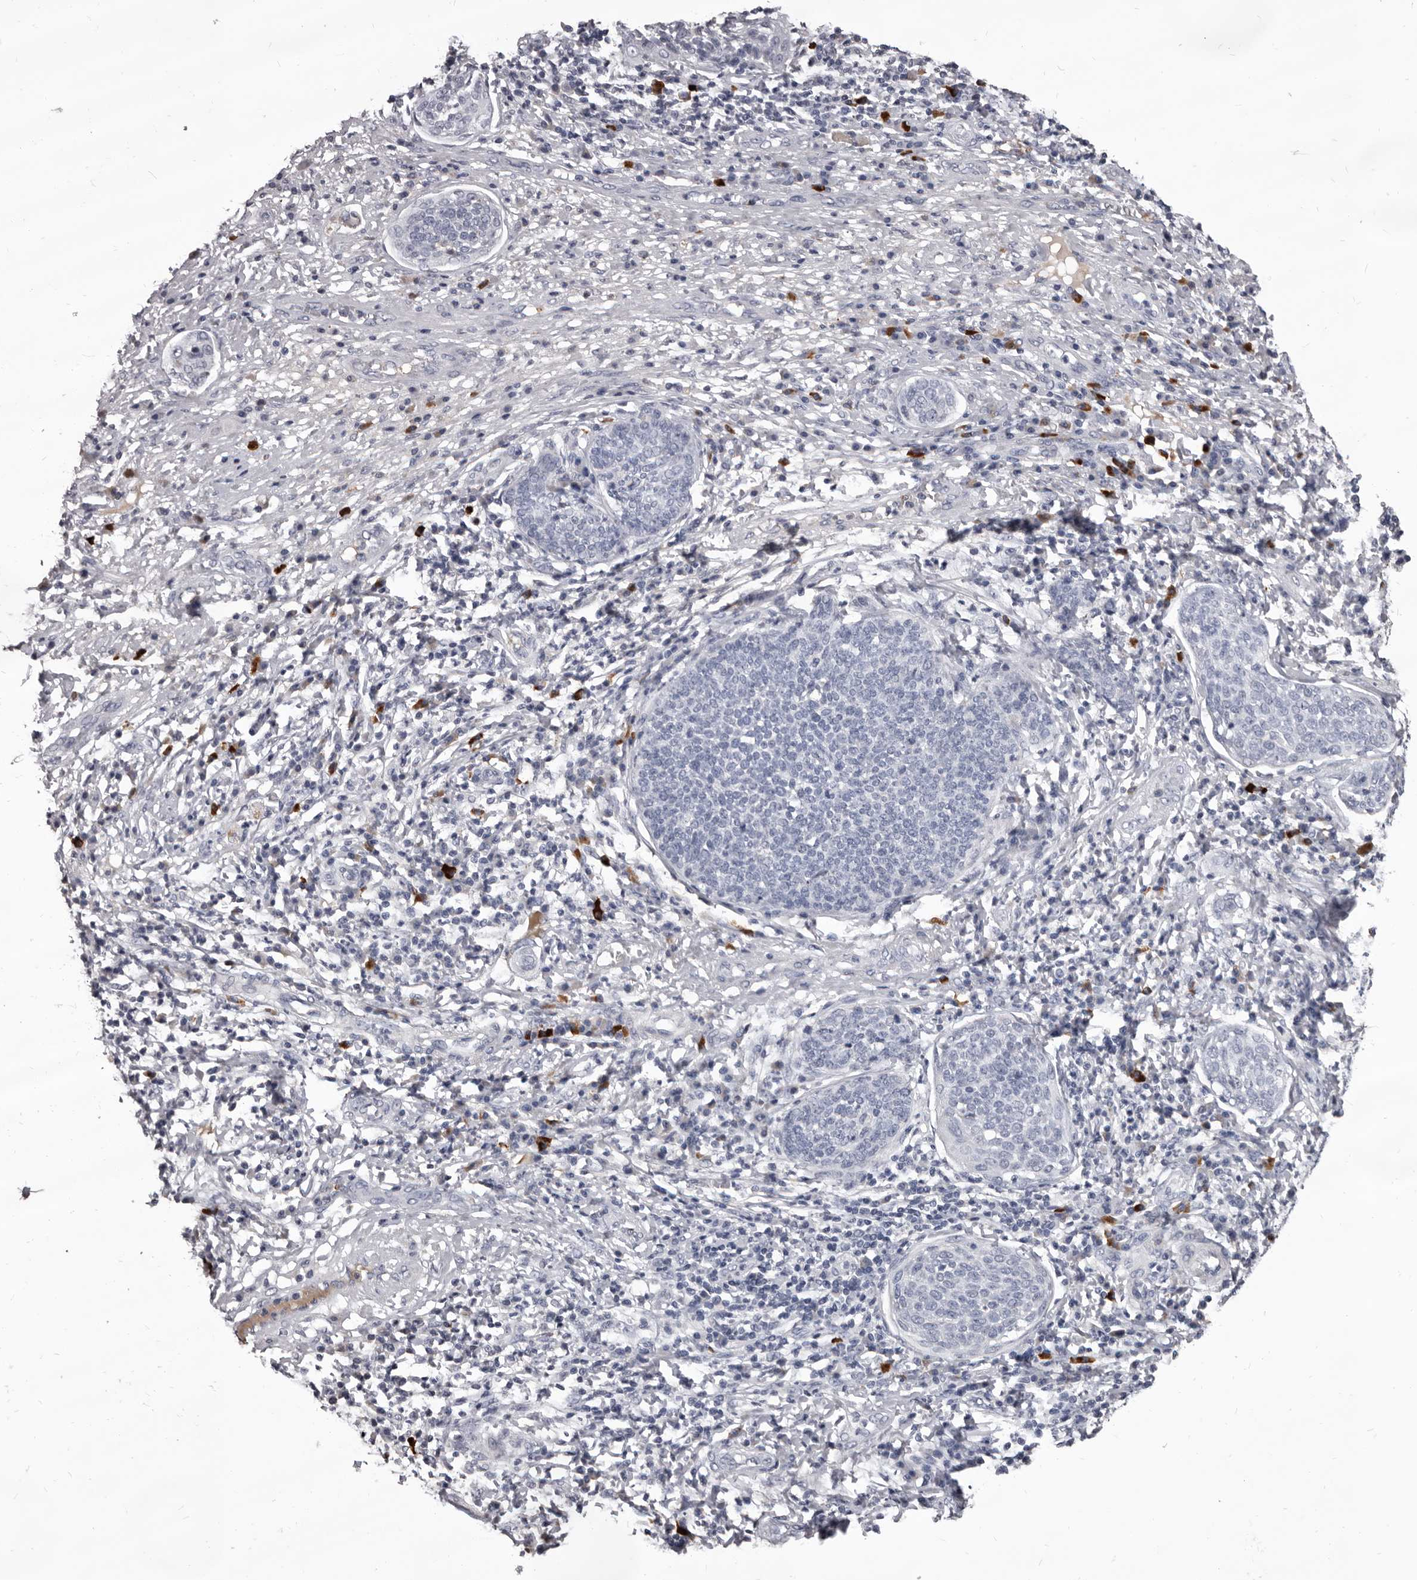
{"staining": {"intensity": "negative", "quantity": "none", "location": "none"}, "tissue": "cervical cancer", "cell_type": "Tumor cells", "image_type": "cancer", "snomed": [{"axis": "morphology", "description": "Squamous cell carcinoma, NOS"}, {"axis": "topography", "description": "Cervix"}], "caption": "Immunohistochemistry (IHC) image of neoplastic tissue: squamous cell carcinoma (cervical) stained with DAB shows no significant protein positivity in tumor cells.", "gene": "GZMH", "patient": {"sex": "female", "age": 34}}